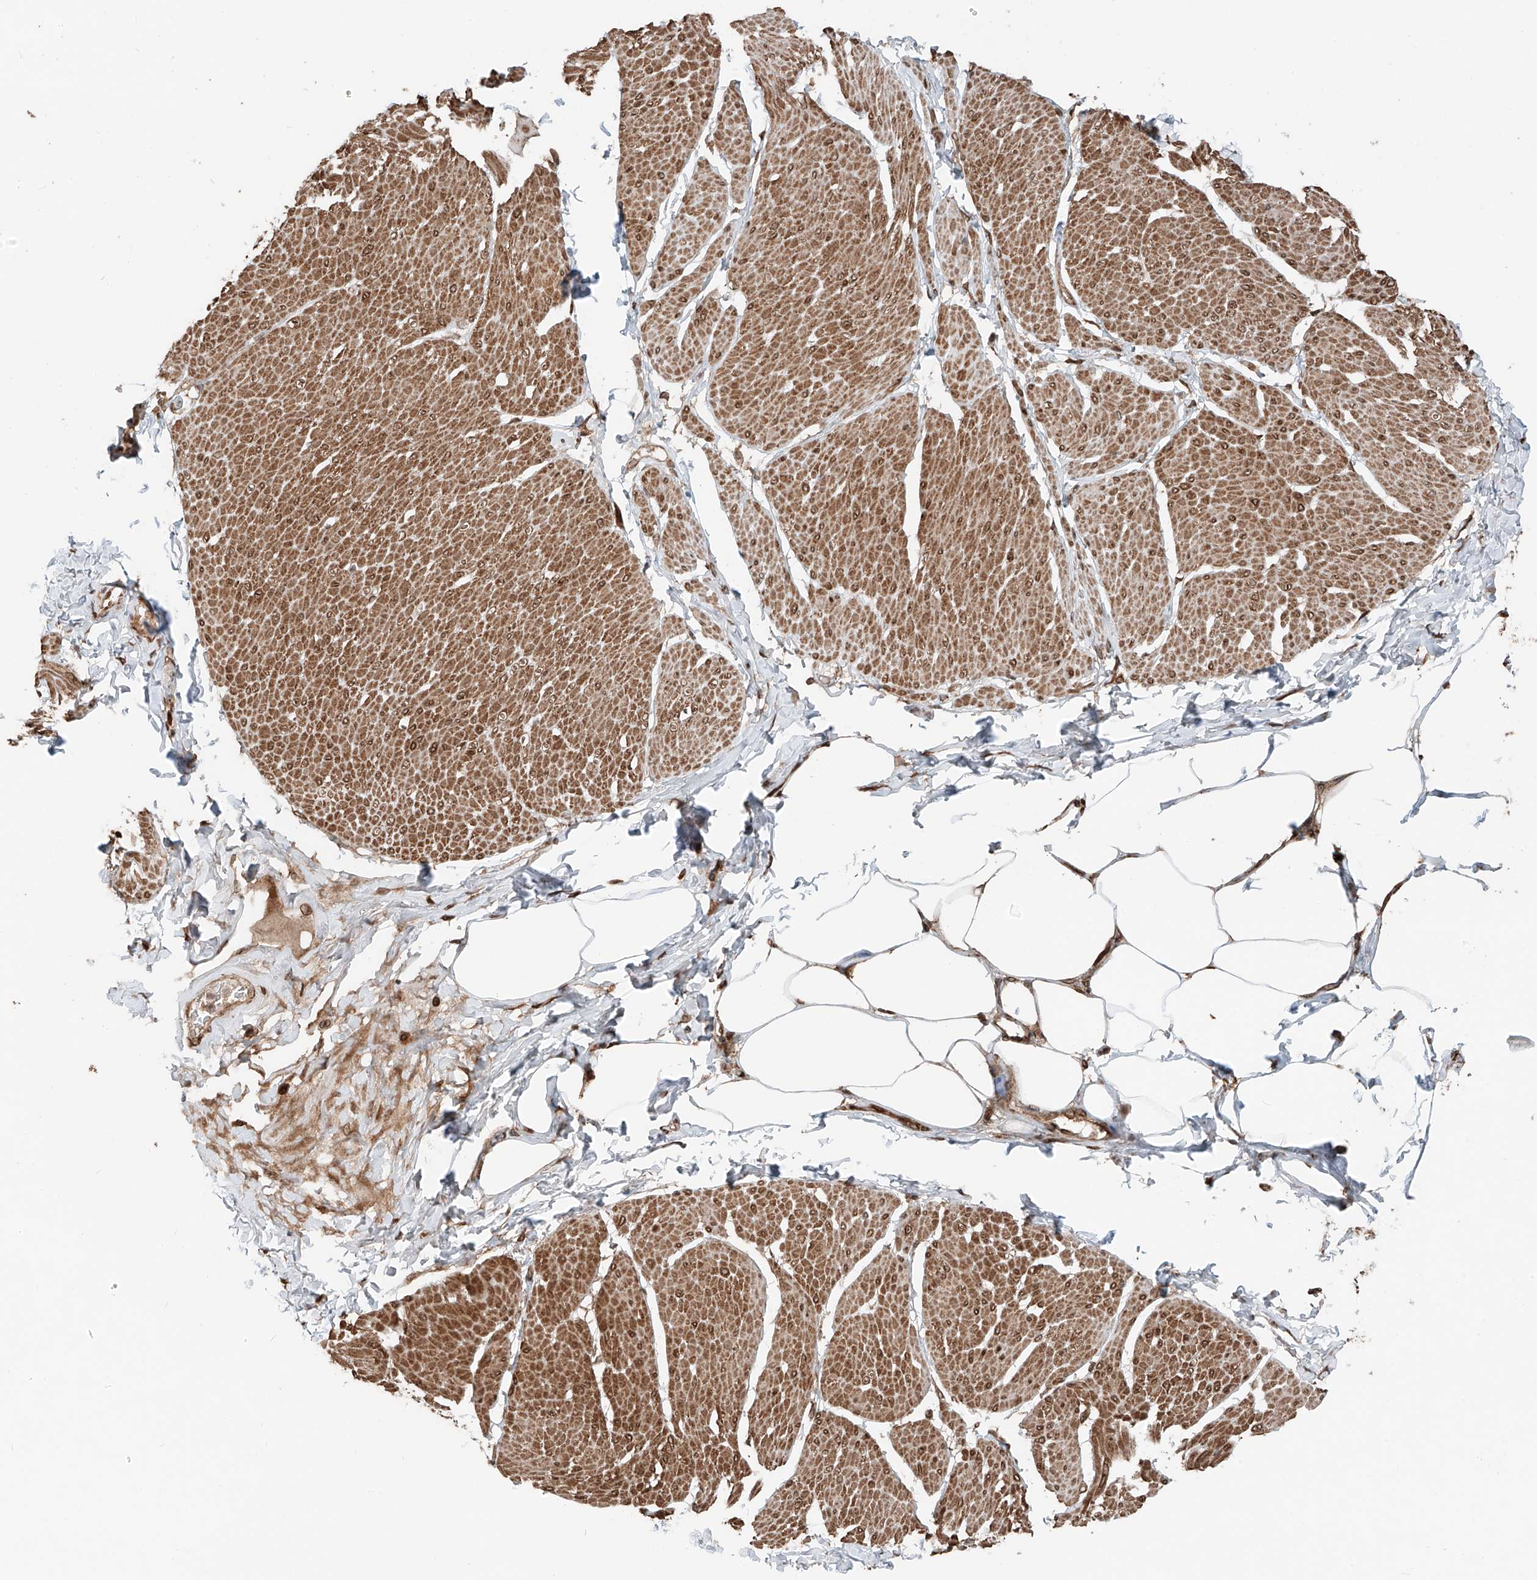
{"staining": {"intensity": "moderate", "quantity": ">75%", "location": "cytoplasmic/membranous"}, "tissue": "smooth muscle", "cell_type": "Smooth muscle cells", "image_type": "normal", "snomed": [{"axis": "morphology", "description": "Urothelial carcinoma, High grade"}, {"axis": "topography", "description": "Urinary bladder"}], "caption": "This histopathology image shows immunohistochemistry staining of unremarkable smooth muscle, with medium moderate cytoplasmic/membranous positivity in about >75% of smooth muscle cells.", "gene": "CEP162", "patient": {"sex": "male", "age": 46}}